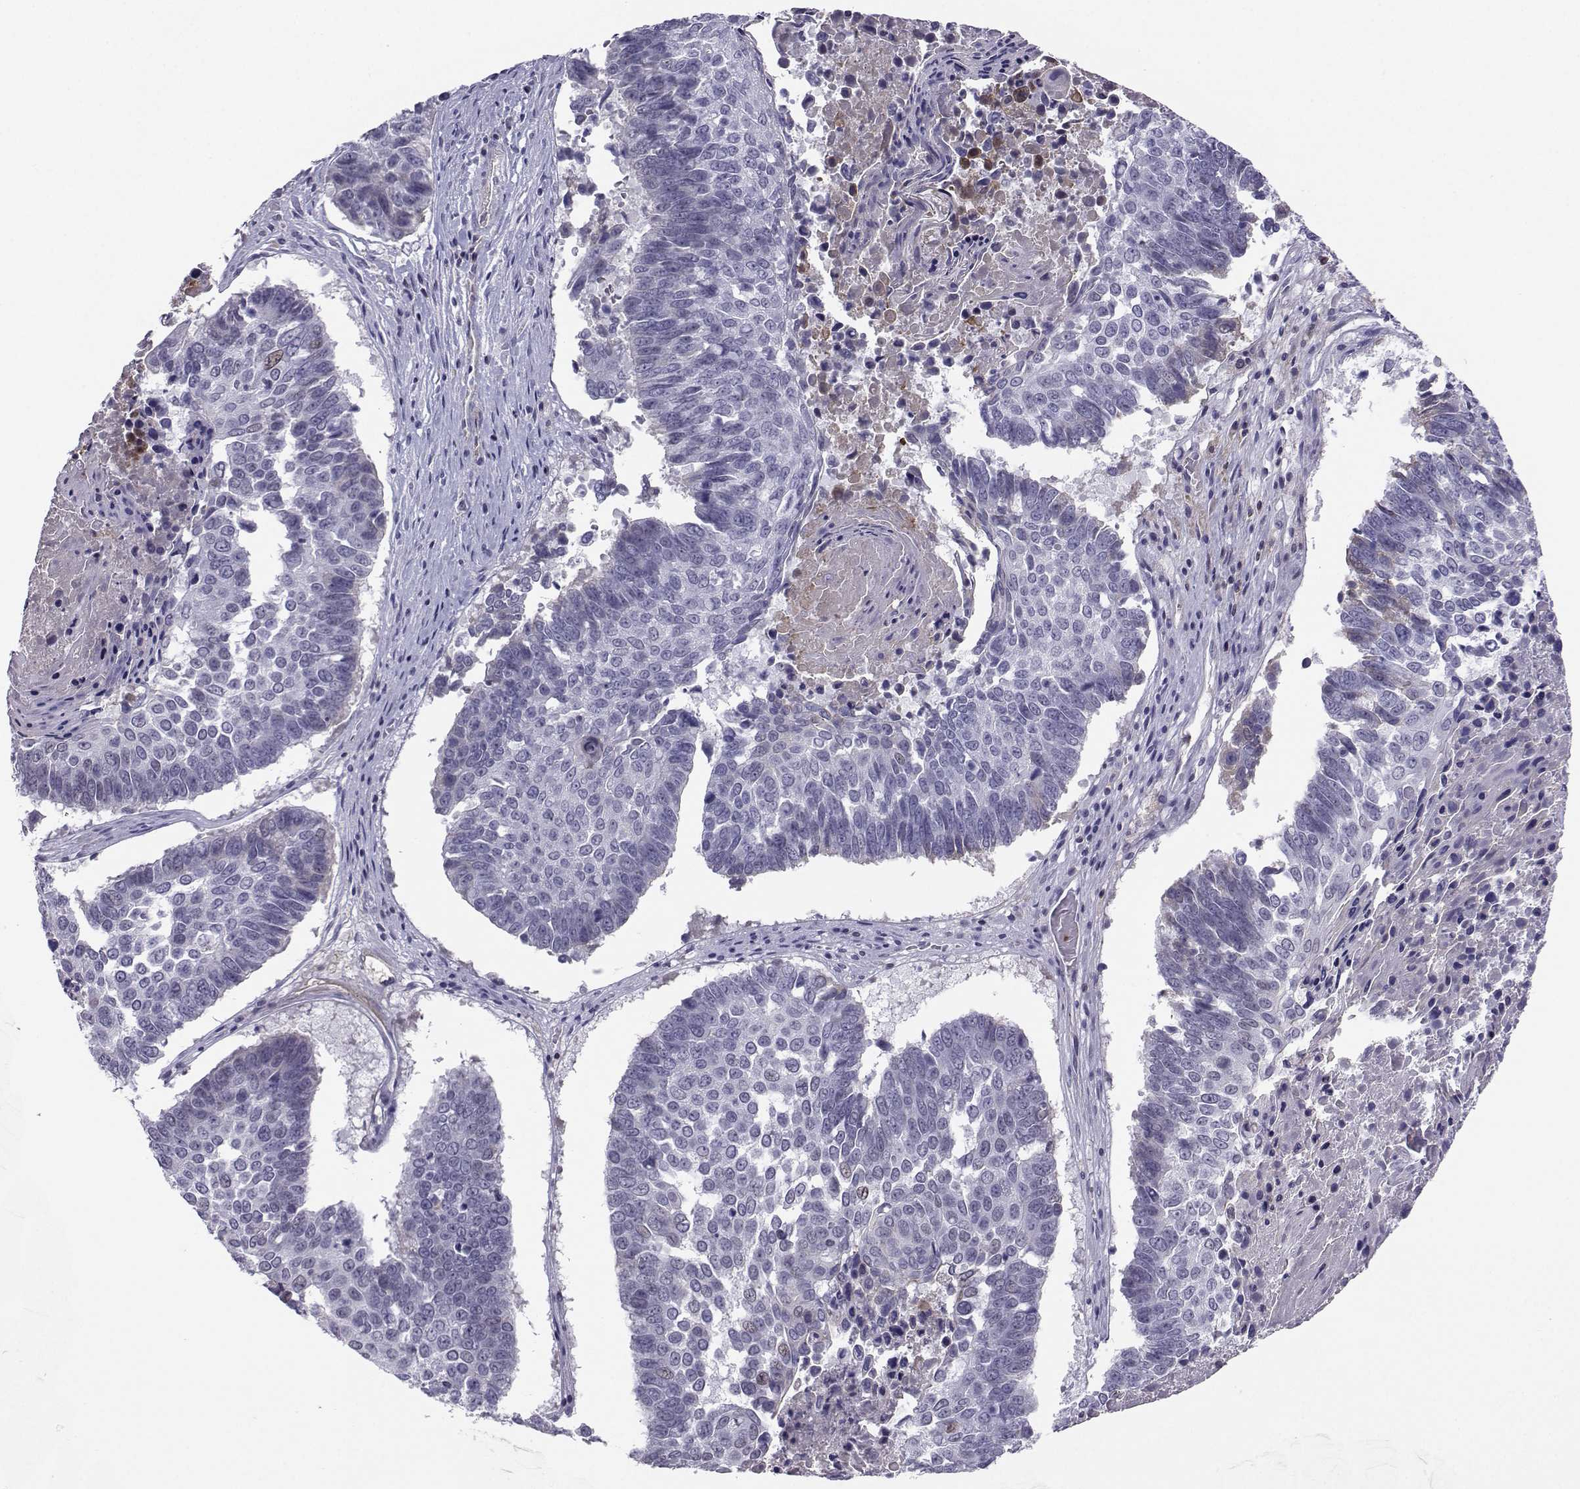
{"staining": {"intensity": "negative", "quantity": "none", "location": "none"}, "tissue": "lung cancer", "cell_type": "Tumor cells", "image_type": "cancer", "snomed": [{"axis": "morphology", "description": "Squamous cell carcinoma, NOS"}, {"axis": "topography", "description": "Lung"}], "caption": "Tumor cells are negative for brown protein staining in lung squamous cell carcinoma. (DAB immunohistochemistry, high magnification).", "gene": "LHX1", "patient": {"sex": "male", "age": 73}}